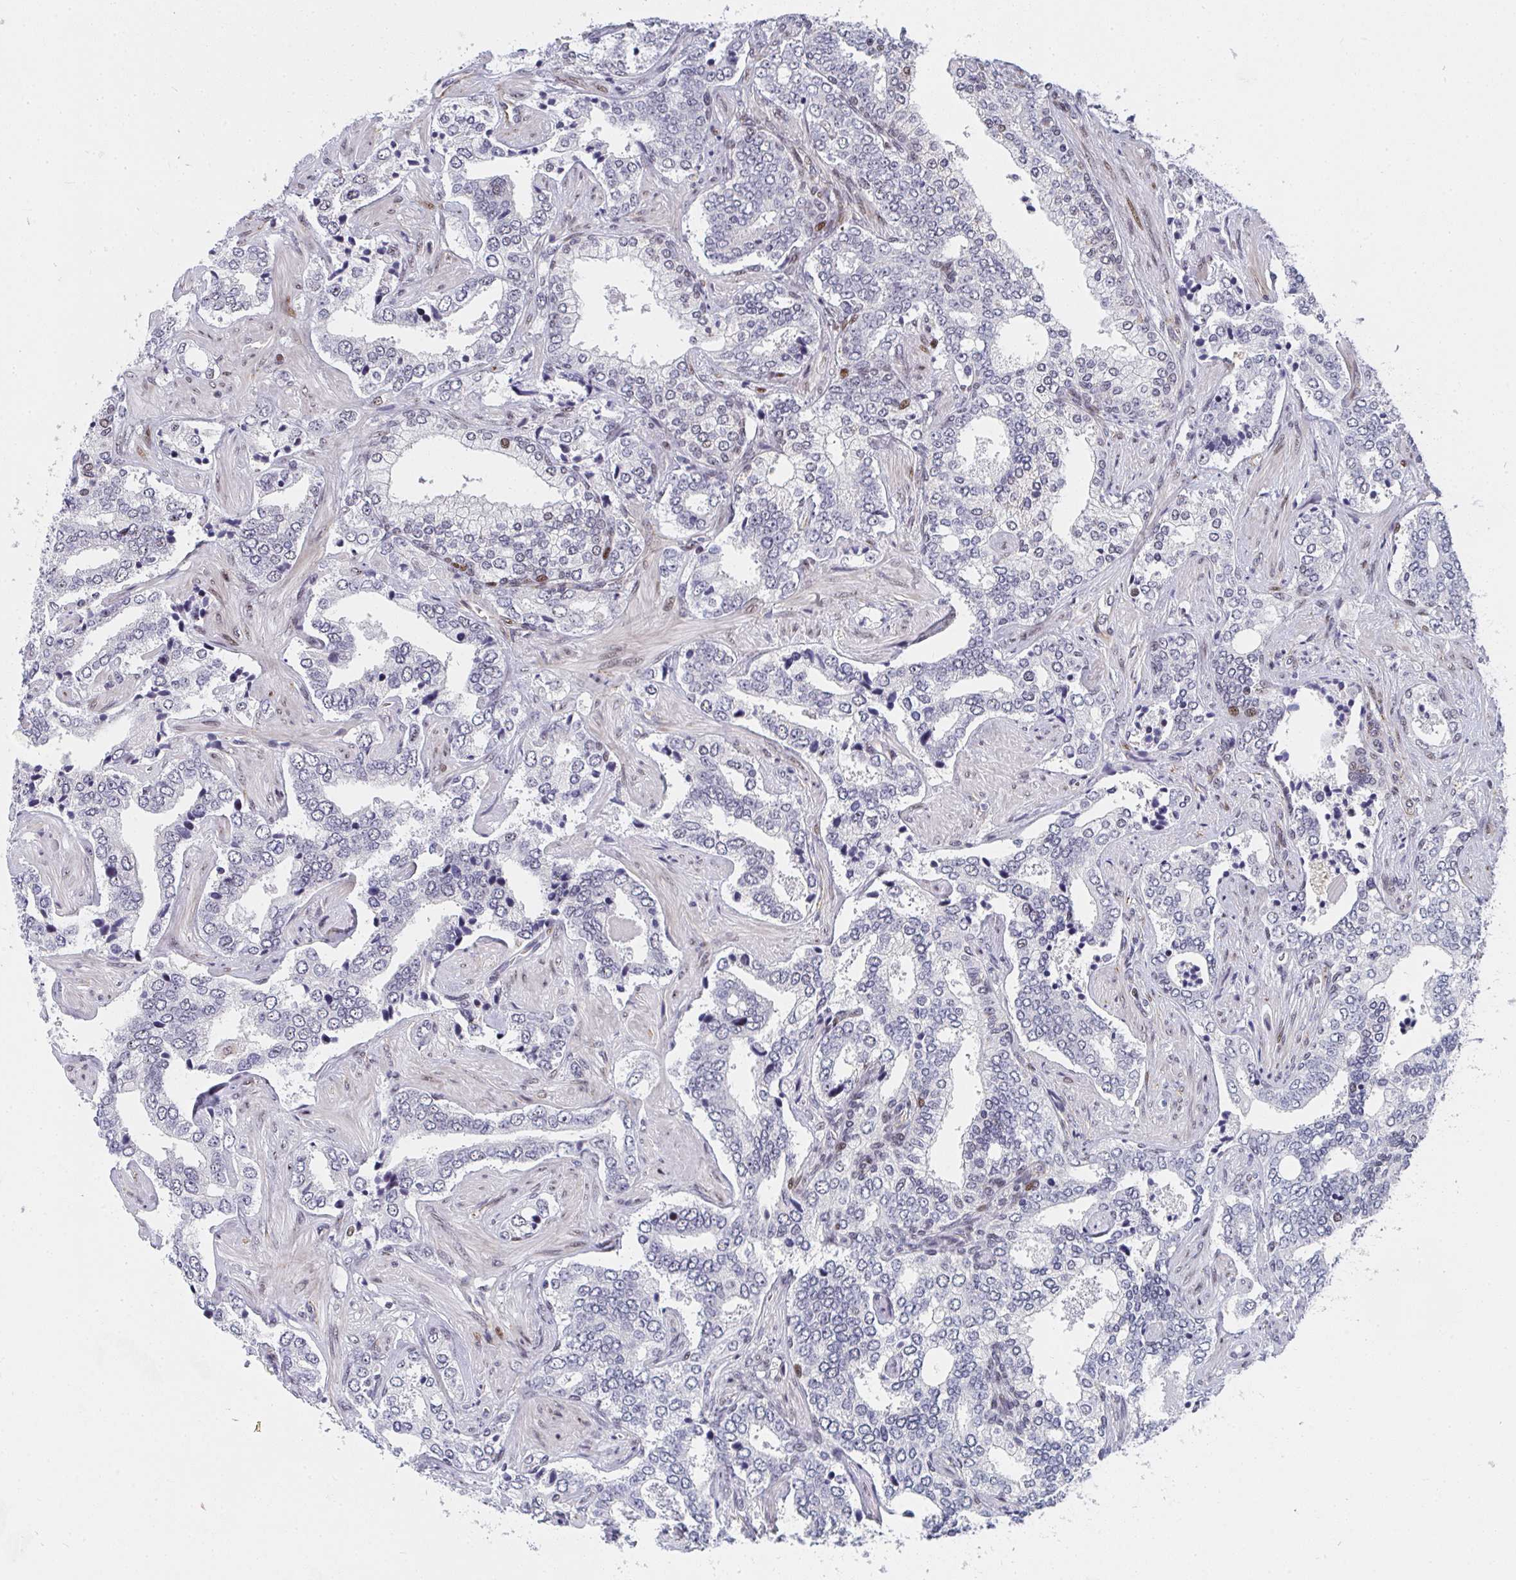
{"staining": {"intensity": "negative", "quantity": "none", "location": "none"}, "tissue": "prostate cancer", "cell_type": "Tumor cells", "image_type": "cancer", "snomed": [{"axis": "morphology", "description": "Adenocarcinoma, High grade"}, {"axis": "topography", "description": "Prostate"}], "caption": "A photomicrograph of prostate high-grade adenocarcinoma stained for a protein shows no brown staining in tumor cells.", "gene": "ZIC3", "patient": {"sex": "male", "age": 60}}